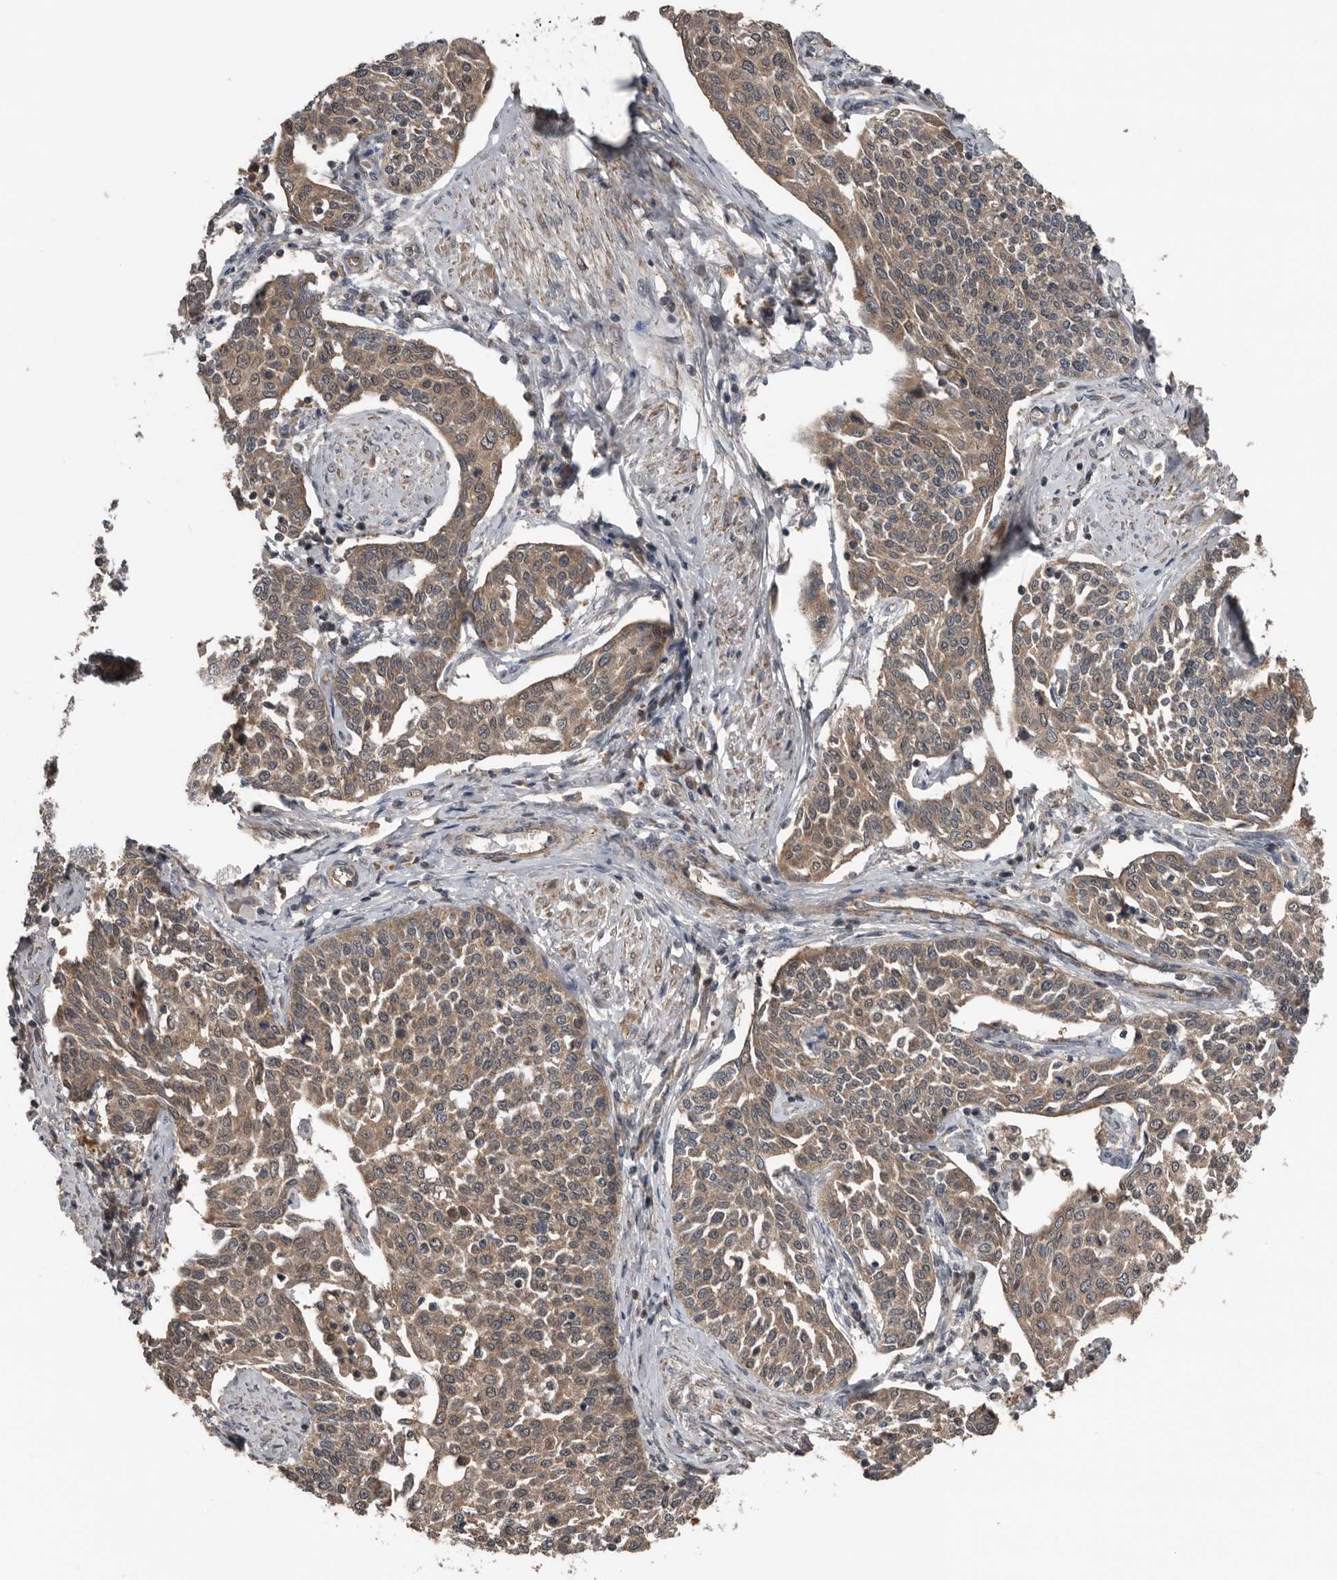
{"staining": {"intensity": "weak", "quantity": ">75%", "location": "cytoplasmic/membranous"}, "tissue": "cervical cancer", "cell_type": "Tumor cells", "image_type": "cancer", "snomed": [{"axis": "morphology", "description": "Squamous cell carcinoma, NOS"}, {"axis": "topography", "description": "Cervix"}], "caption": "Squamous cell carcinoma (cervical) was stained to show a protein in brown. There is low levels of weak cytoplasmic/membranous staining in approximately >75% of tumor cells.", "gene": "DNAJB4", "patient": {"sex": "female", "age": 34}}